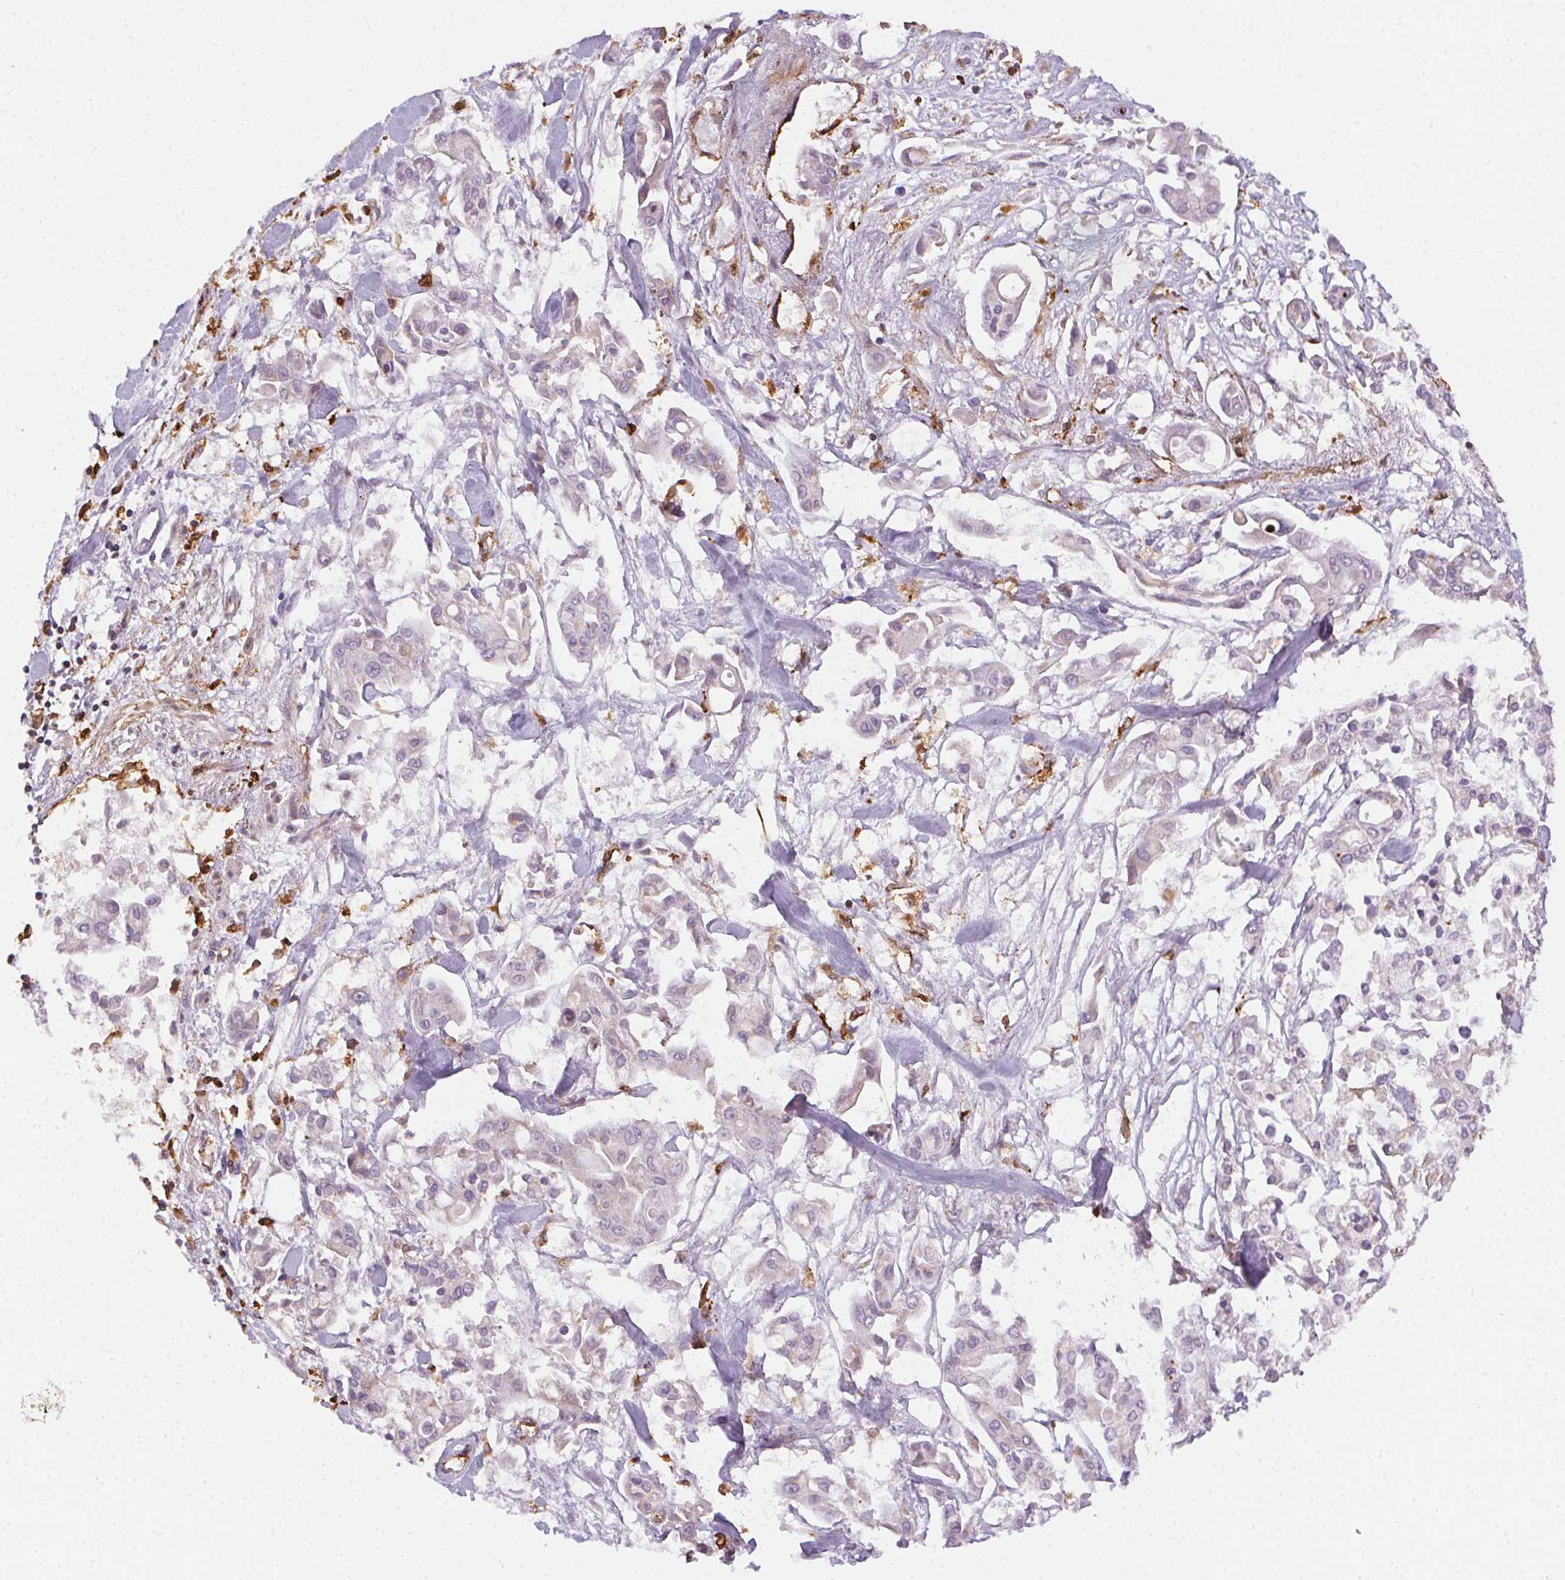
{"staining": {"intensity": "negative", "quantity": "none", "location": "none"}, "tissue": "pancreatic cancer", "cell_type": "Tumor cells", "image_type": "cancer", "snomed": [{"axis": "morphology", "description": "Adenocarcinoma, NOS"}, {"axis": "topography", "description": "Pancreas"}], "caption": "Immunohistochemistry (IHC) of pancreatic cancer reveals no positivity in tumor cells. (Immunohistochemistry, brightfield microscopy, high magnification).", "gene": "RNASET2", "patient": {"sex": "male", "age": 61}}